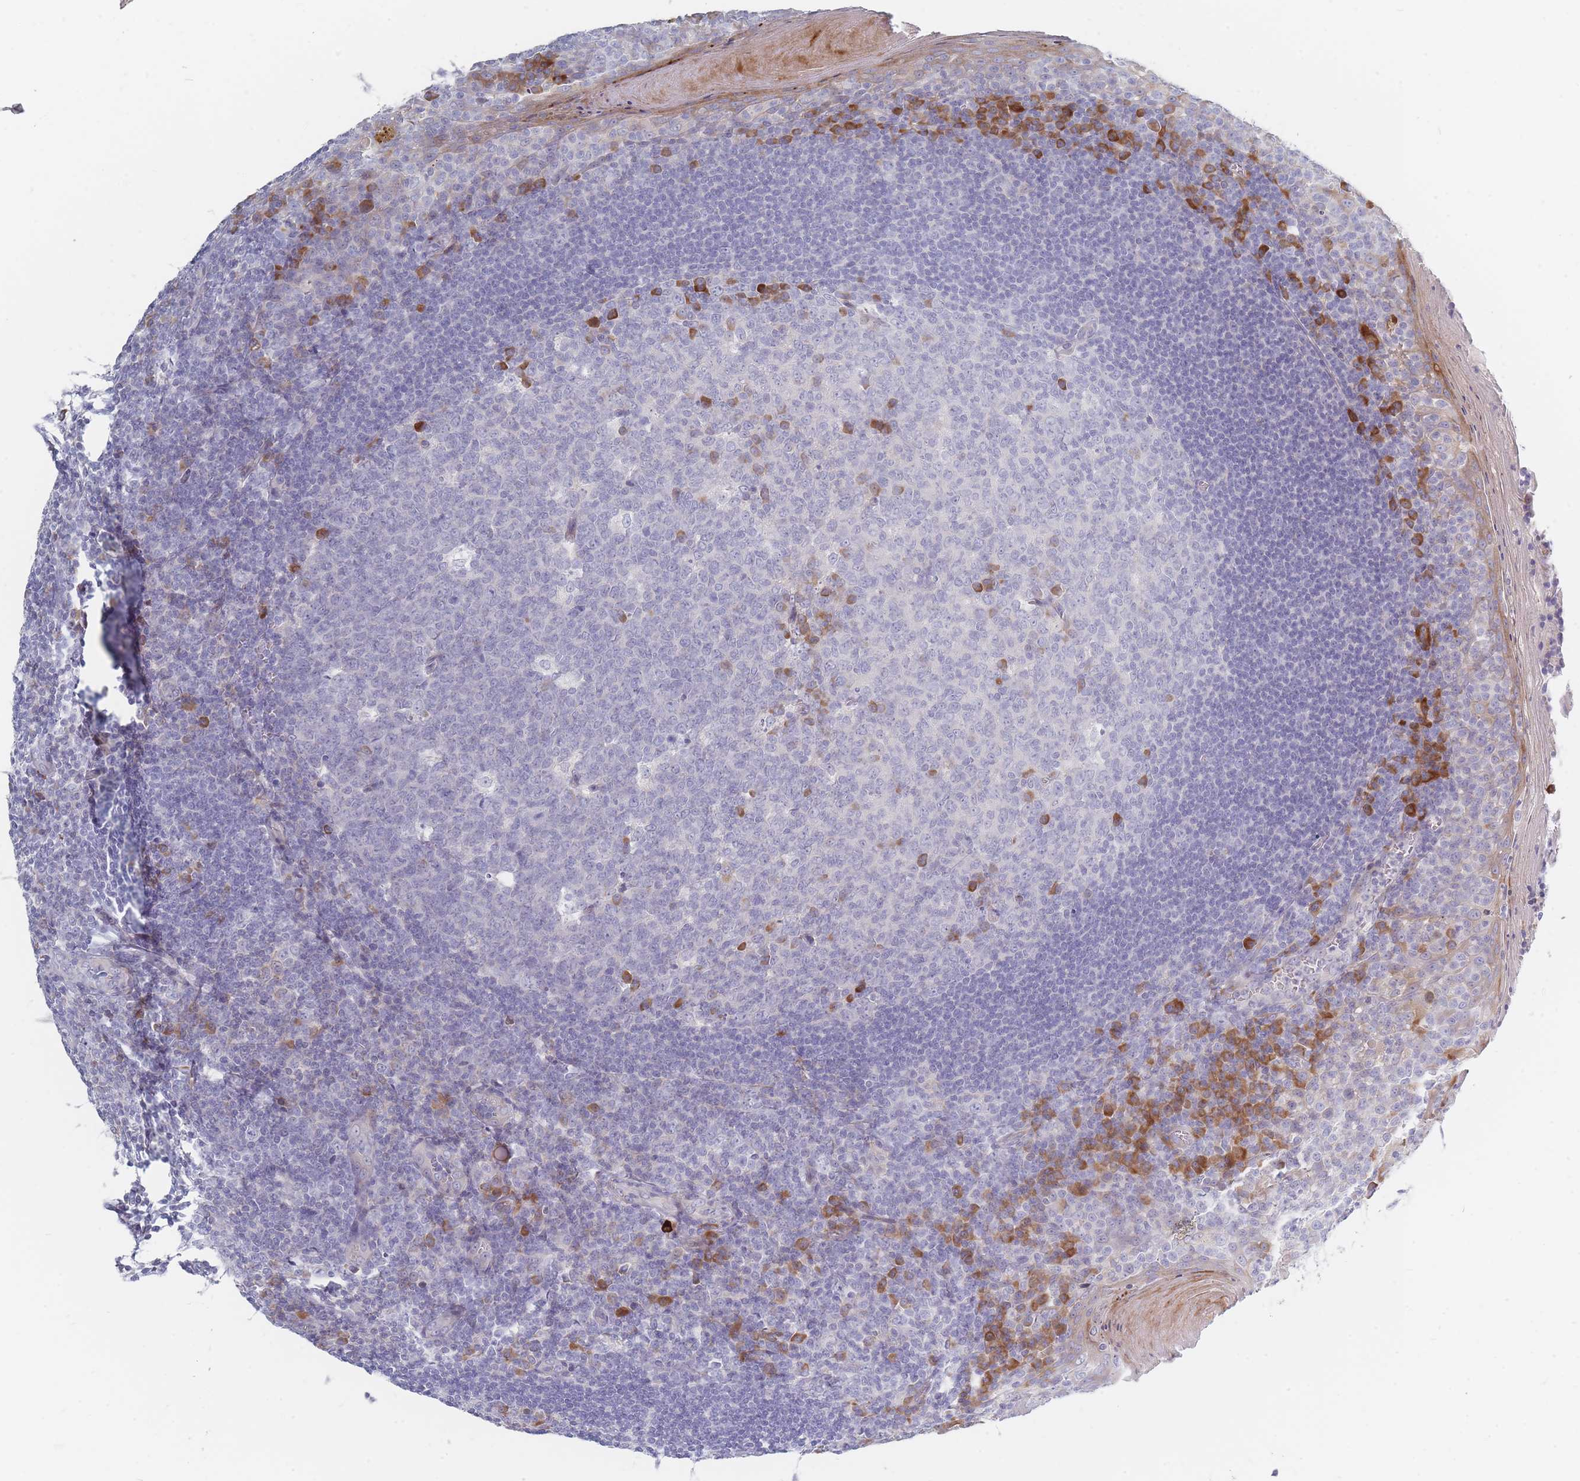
{"staining": {"intensity": "moderate", "quantity": "<25%", "location": "cytoplasmic/membranous"}, "tissue": "tonsil", "cell_type": "Germinal center cells", "image_type": "normal", "snomed": [{"axis": "morphology", "description": "Normal tissue, NOS"}, {"axis": "topography", "description": "Tonsil"}], "caption": "IHC image of normal tonsil: tonsil stained using immunohistochemistry (IHC) reveals low levels of moderate protein expression localized specifically in the cytoplasmic/membranous of germinal center cells, appearing as a cytoplasmic/membranous brown color.", "gene": "SPATS1", "patient": {"sex": "male", "age": 27}}